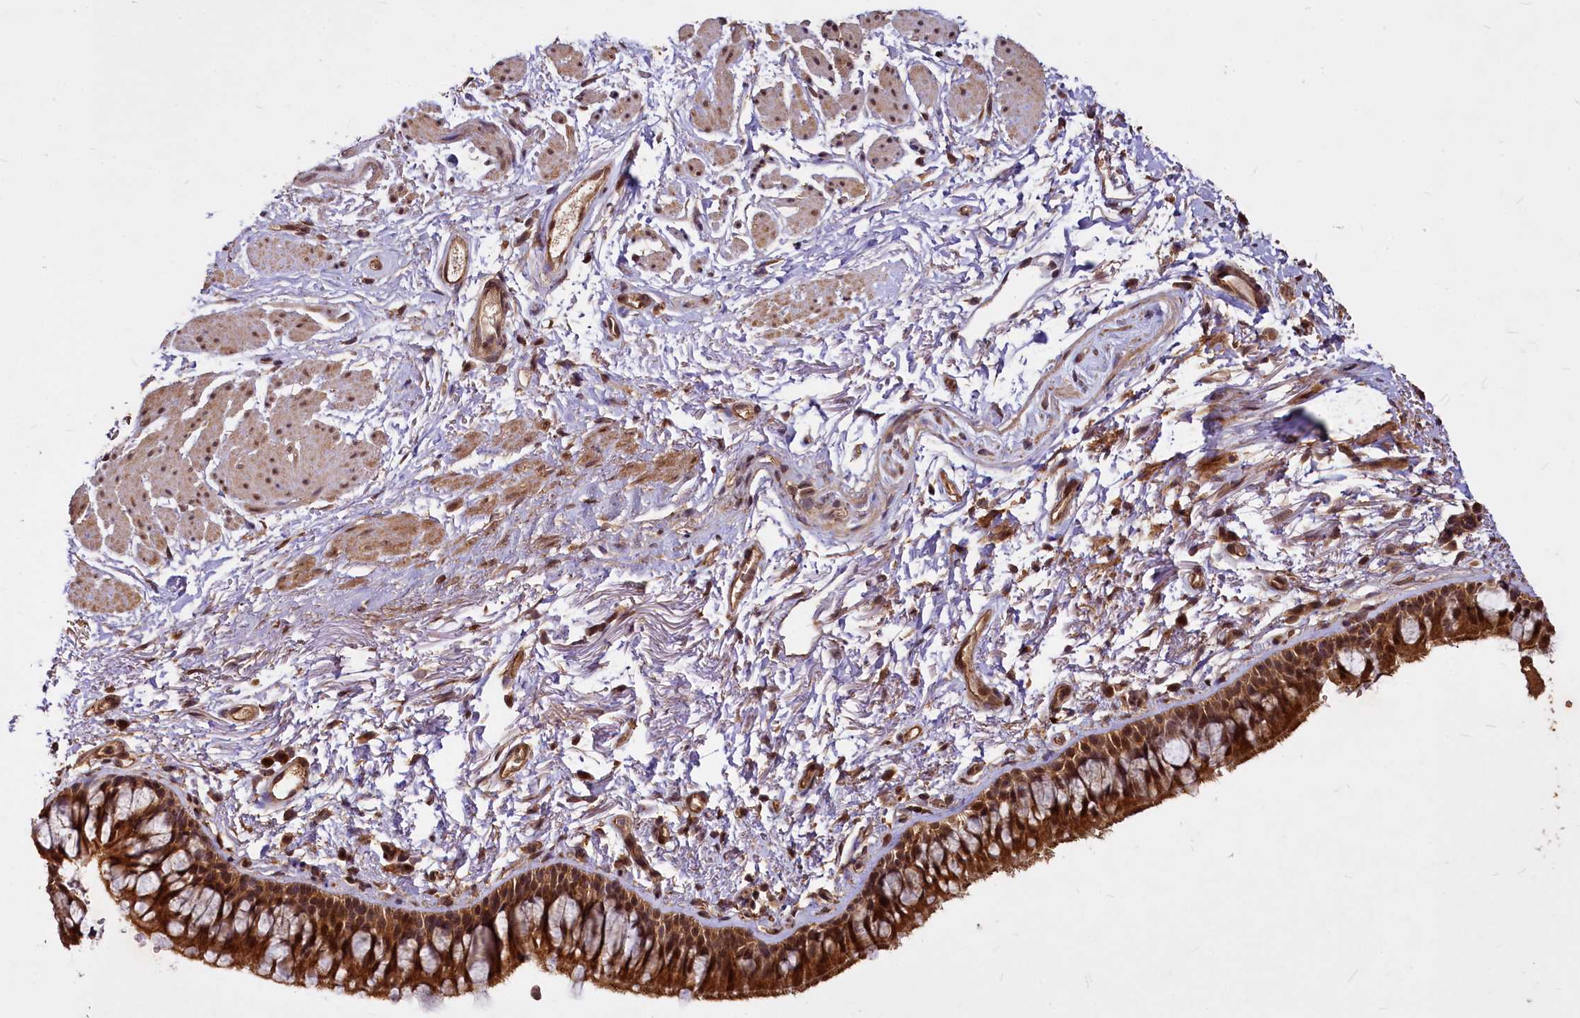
{"staining": {"intensity": "moderate", "quantity": ">75%", "location": "cytoplasmic/membranous,nuclear"}, "tissue": "bronchus", "cell_type": "Respiratory epithelial cells", "image_type": "normal", "snomed": [{"axis": "morphology", "description": "Normal tissue, NOS"}, {"axis": "topography", "description": "Cartilage tissue"}, {"axis": "topography", "description": "Bronchus"}], "caption": "This photomicrograph demonstrates benign bronchus stained with immunohistochemistry to label a protein in brown. The cytoplasmic/membranous,nuclear of respiratory epithelial cells show moderate positivity for the protein. Nuclei are counter-stained blue.", "gene": "VPS51", "patient": {"sex": "female", "age": 73}}